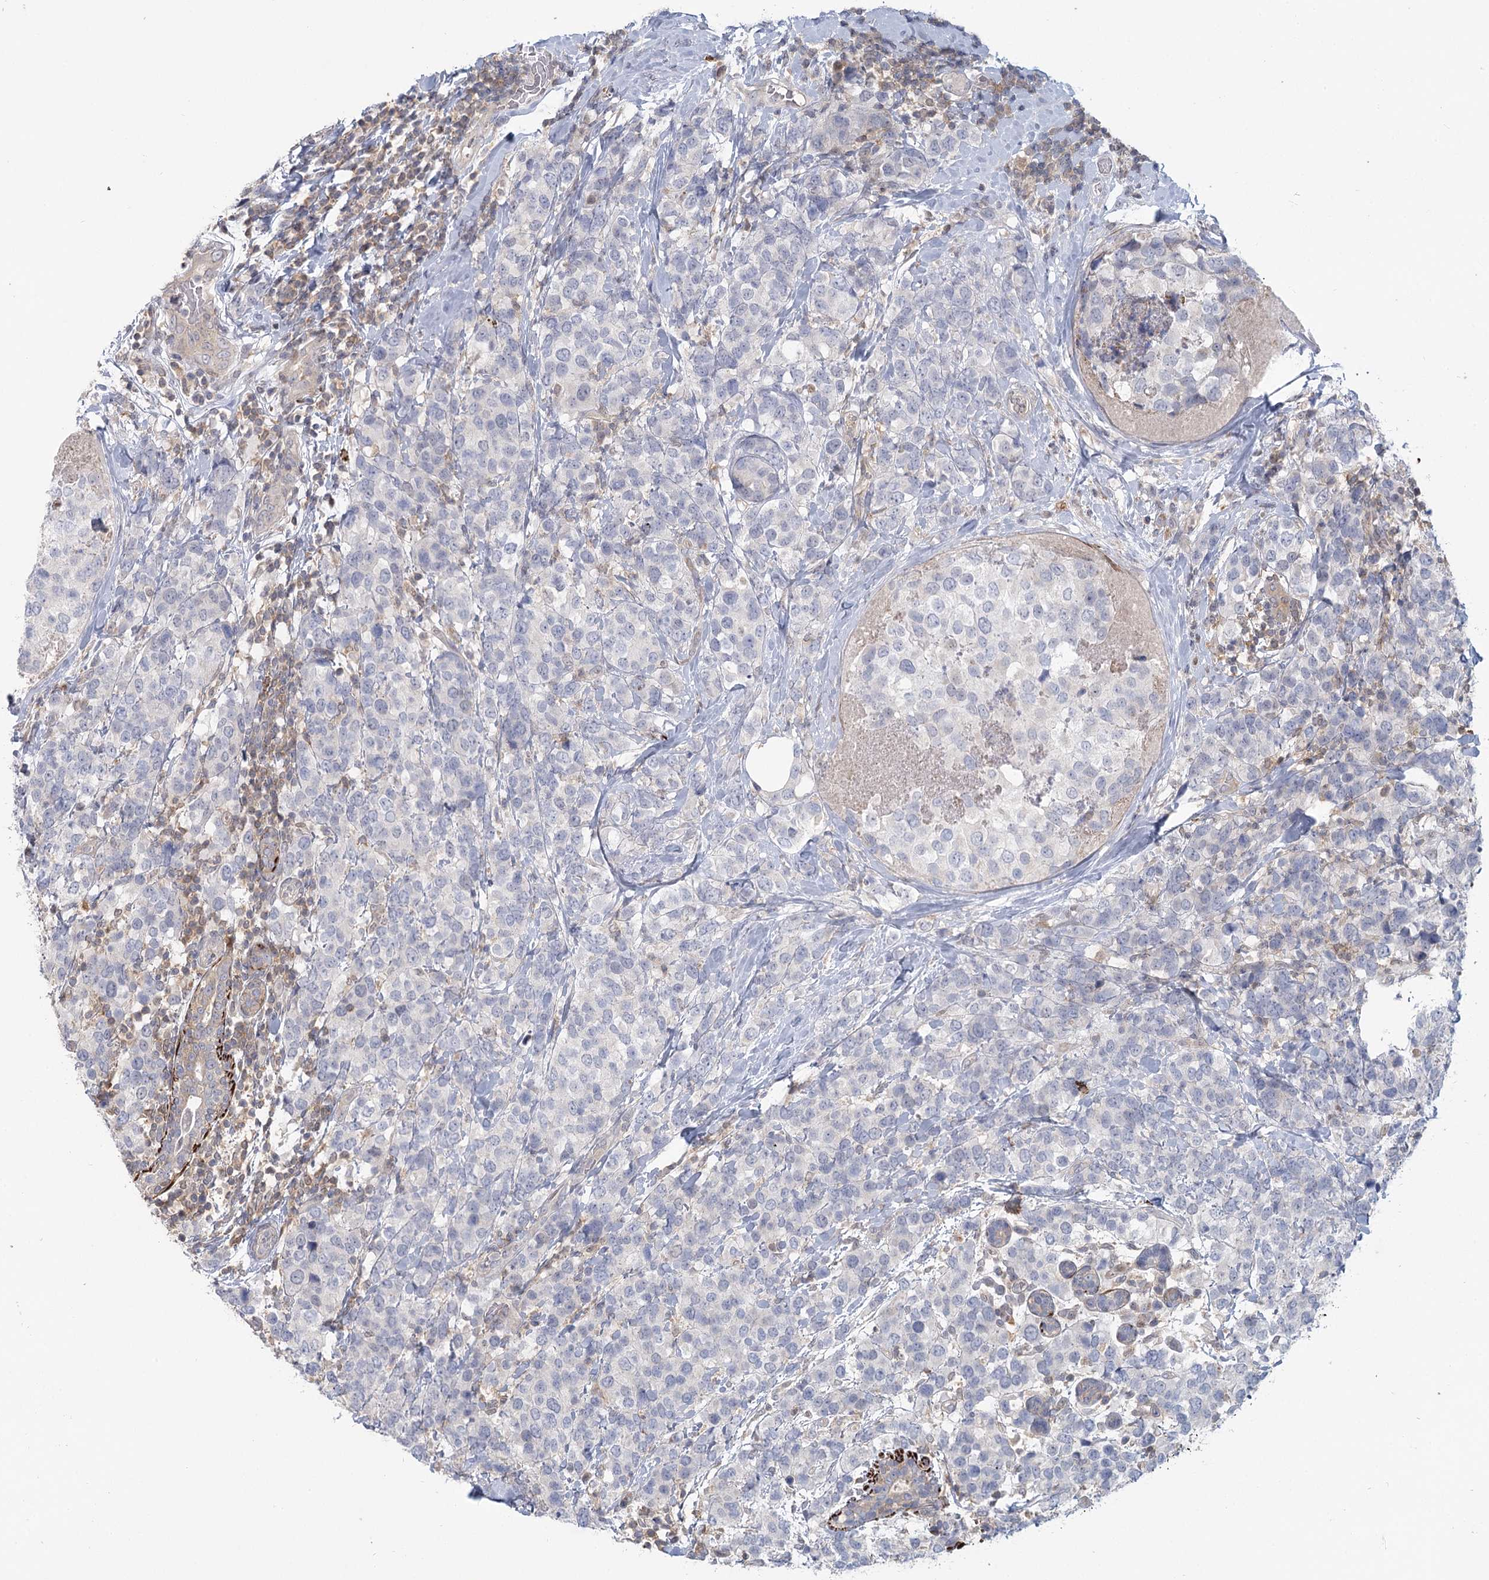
{"staining": {"intensity": "negative", "quantity": "none", "location": "none"}, "tissue": "breast cancer", "cell_type": "Tumor cells", "image_type": "cancer", "snomed": [{"axis": "morphology", "description": "Lobular carcinoma"}, {"axis": "topography", "description": "Breast"}], "caption": "This is an IHC photomicrograph of human lobular carcinoma (breast). There is no expression in tumor cells.", "gene": "USP11", "patient": {"sex": "female", "age": 59}}